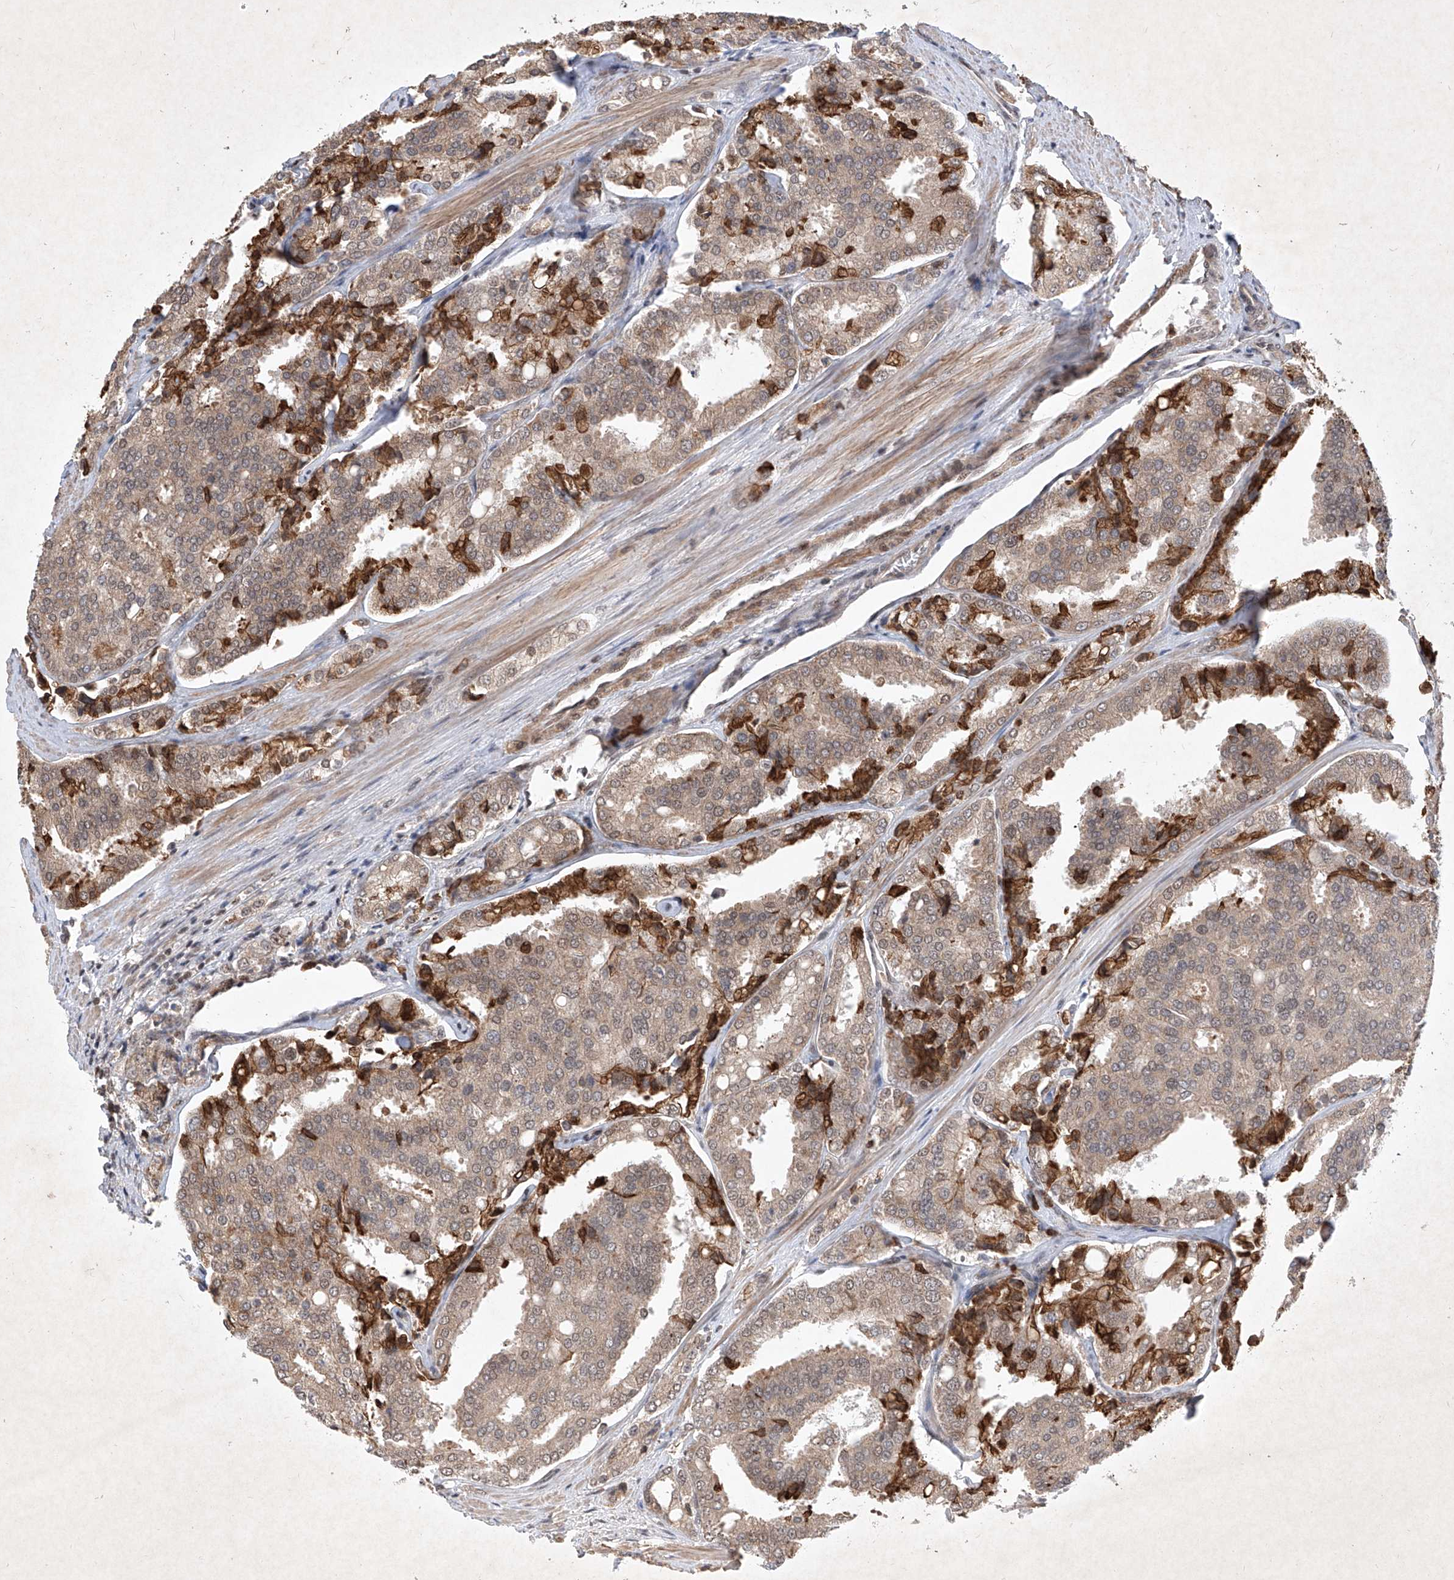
{"staining": {"intensity": "strong", "quantity": "25%-75%", "location": "cytoplasmic/membranous"}, "tissue": "prostate cancer", "cell_type": "Tumor cells", "image_type": "cancer", "snomed": [{"axis": "morphology", "description": "Adenocarcinoma, High grade"}, {"axis": "topography", "description": "Prostate"}], "caption": "Prostate cancer was stained to show a protein in brown. There is high levels of strong cytoplasmic/membranous staining in approximately 25%-75% of tumor cells. (DAB IHC, brown staining for protein, blue staining for nuclei).", "gene": "IRF2", "patient": {"sex": "male", "age": 50}}